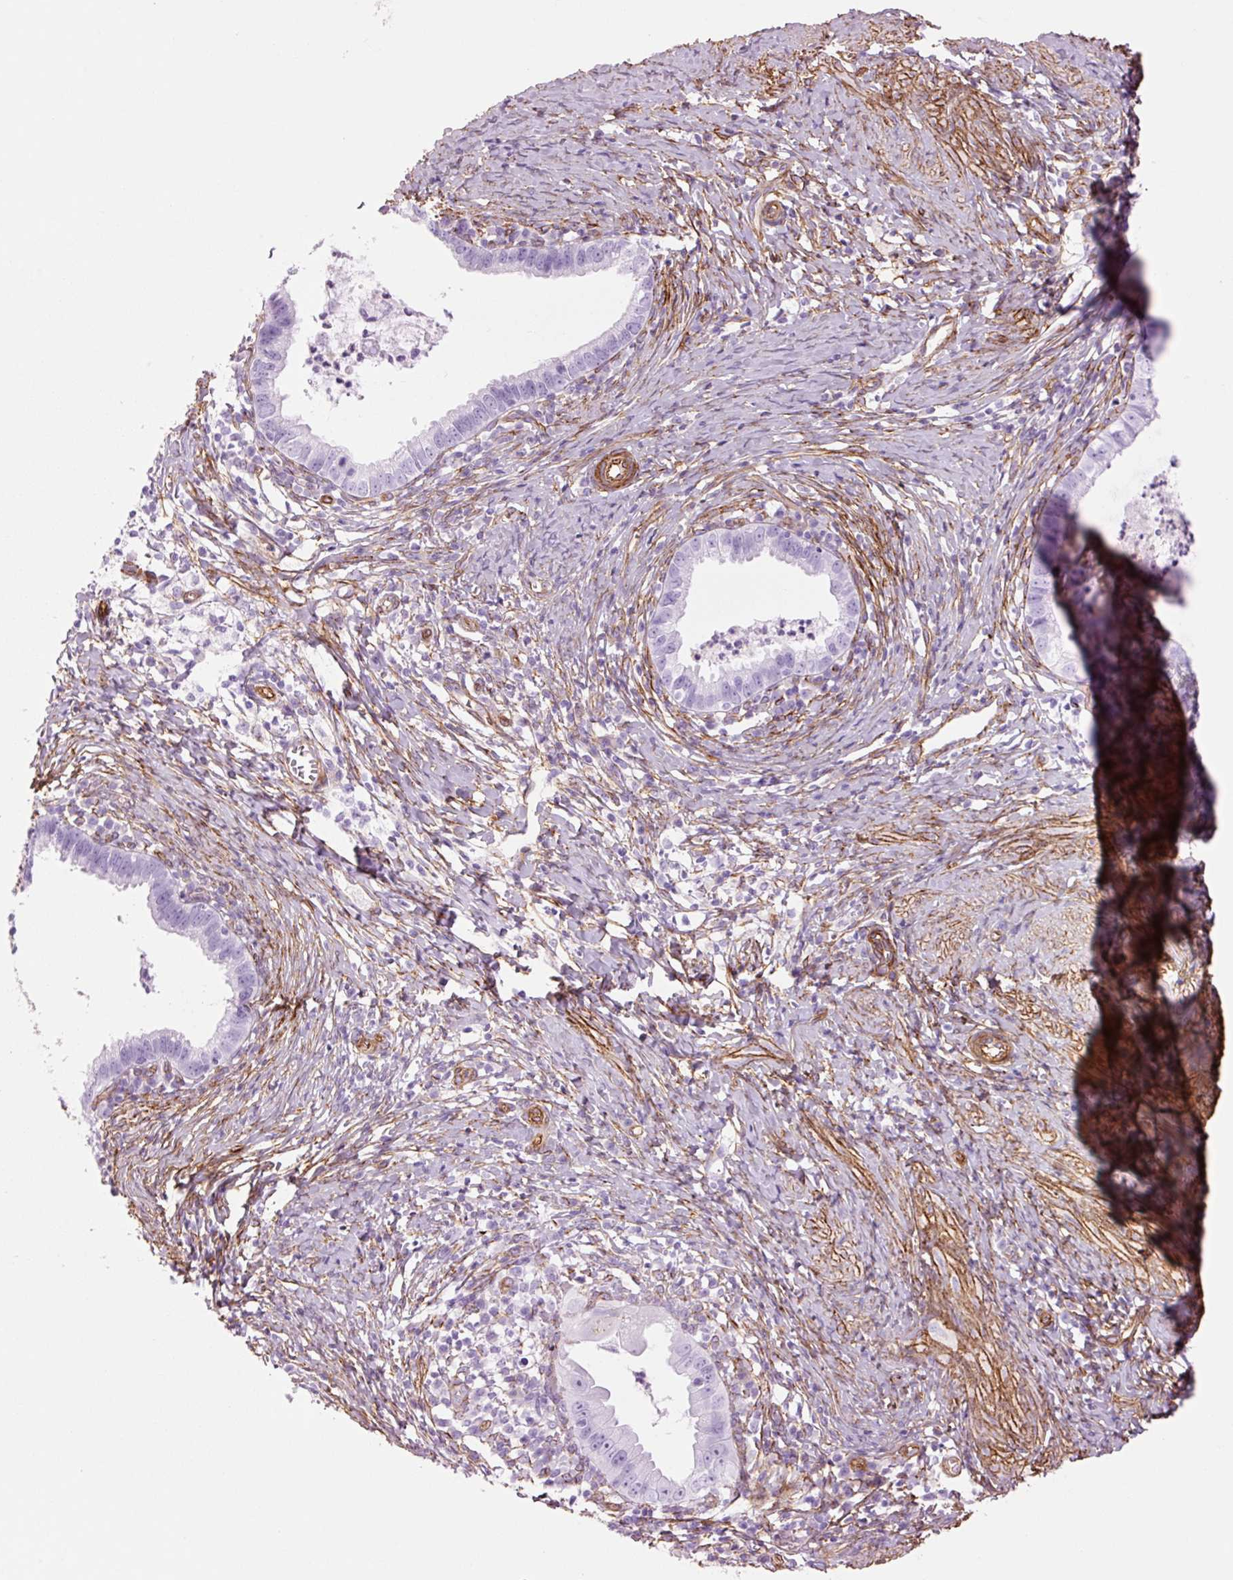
{"staining": {"intensity": "negative", "quantity": "none", "location": "none"}, "tissue": "cervical cancer", "cell_type": "Tumor cells", "image_type": "cancer", "snomed": [{"axis": "morphology", "description": "Adenocarcinoma, NOS"}, {"axis": "topography", "description": "Cervix"}], "caption": "DAB immunohistochemical staining of cervical cancer (adenocarcinoma) demonstrates no significant positivity in tumor cells.", "gene": "CAV1", "patient": {"sex": "female", "age": 36}}